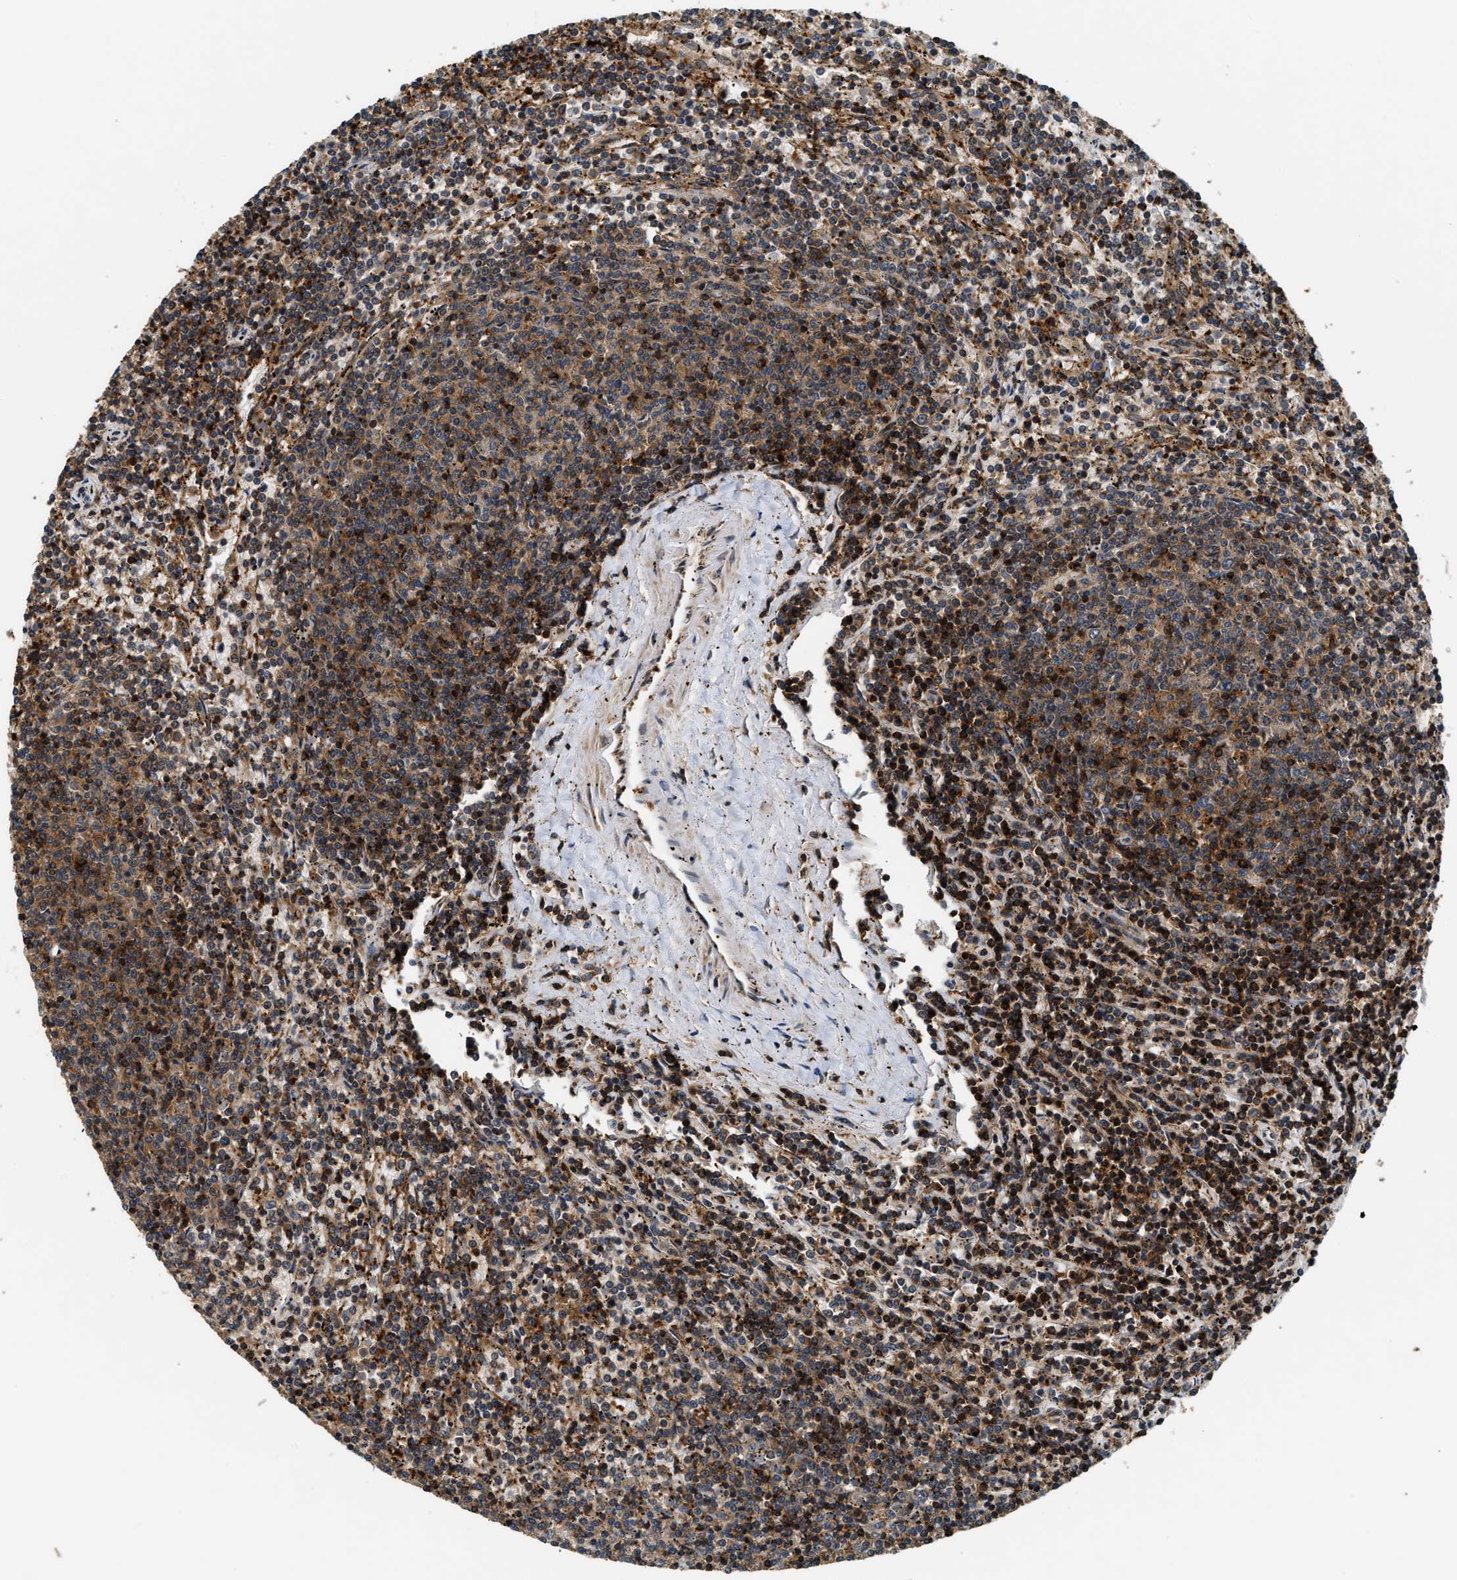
{"staining": {"intensity": "moderate", "quantity": ">75%", "location": "cytoplasmic/membranous"}, "tissue": "lymphoma", "cell_type": "Tumor cells", "image_type": "cancer", "snomed": [{"axis": "morphology", "description": "Malignant lymphoma, non-Hodgkin's type, Low grade"}, {"axis": "topography", "description": "Spleen"}], "caption": "A brown stain labels moderate cytoplasmic/membranous expression of a protein in low-grade malignant lymphoma, non-Hodgkin's type tumor cells.", "gene": "SNX5", "patient": {"sex": "female", "age": 50}}